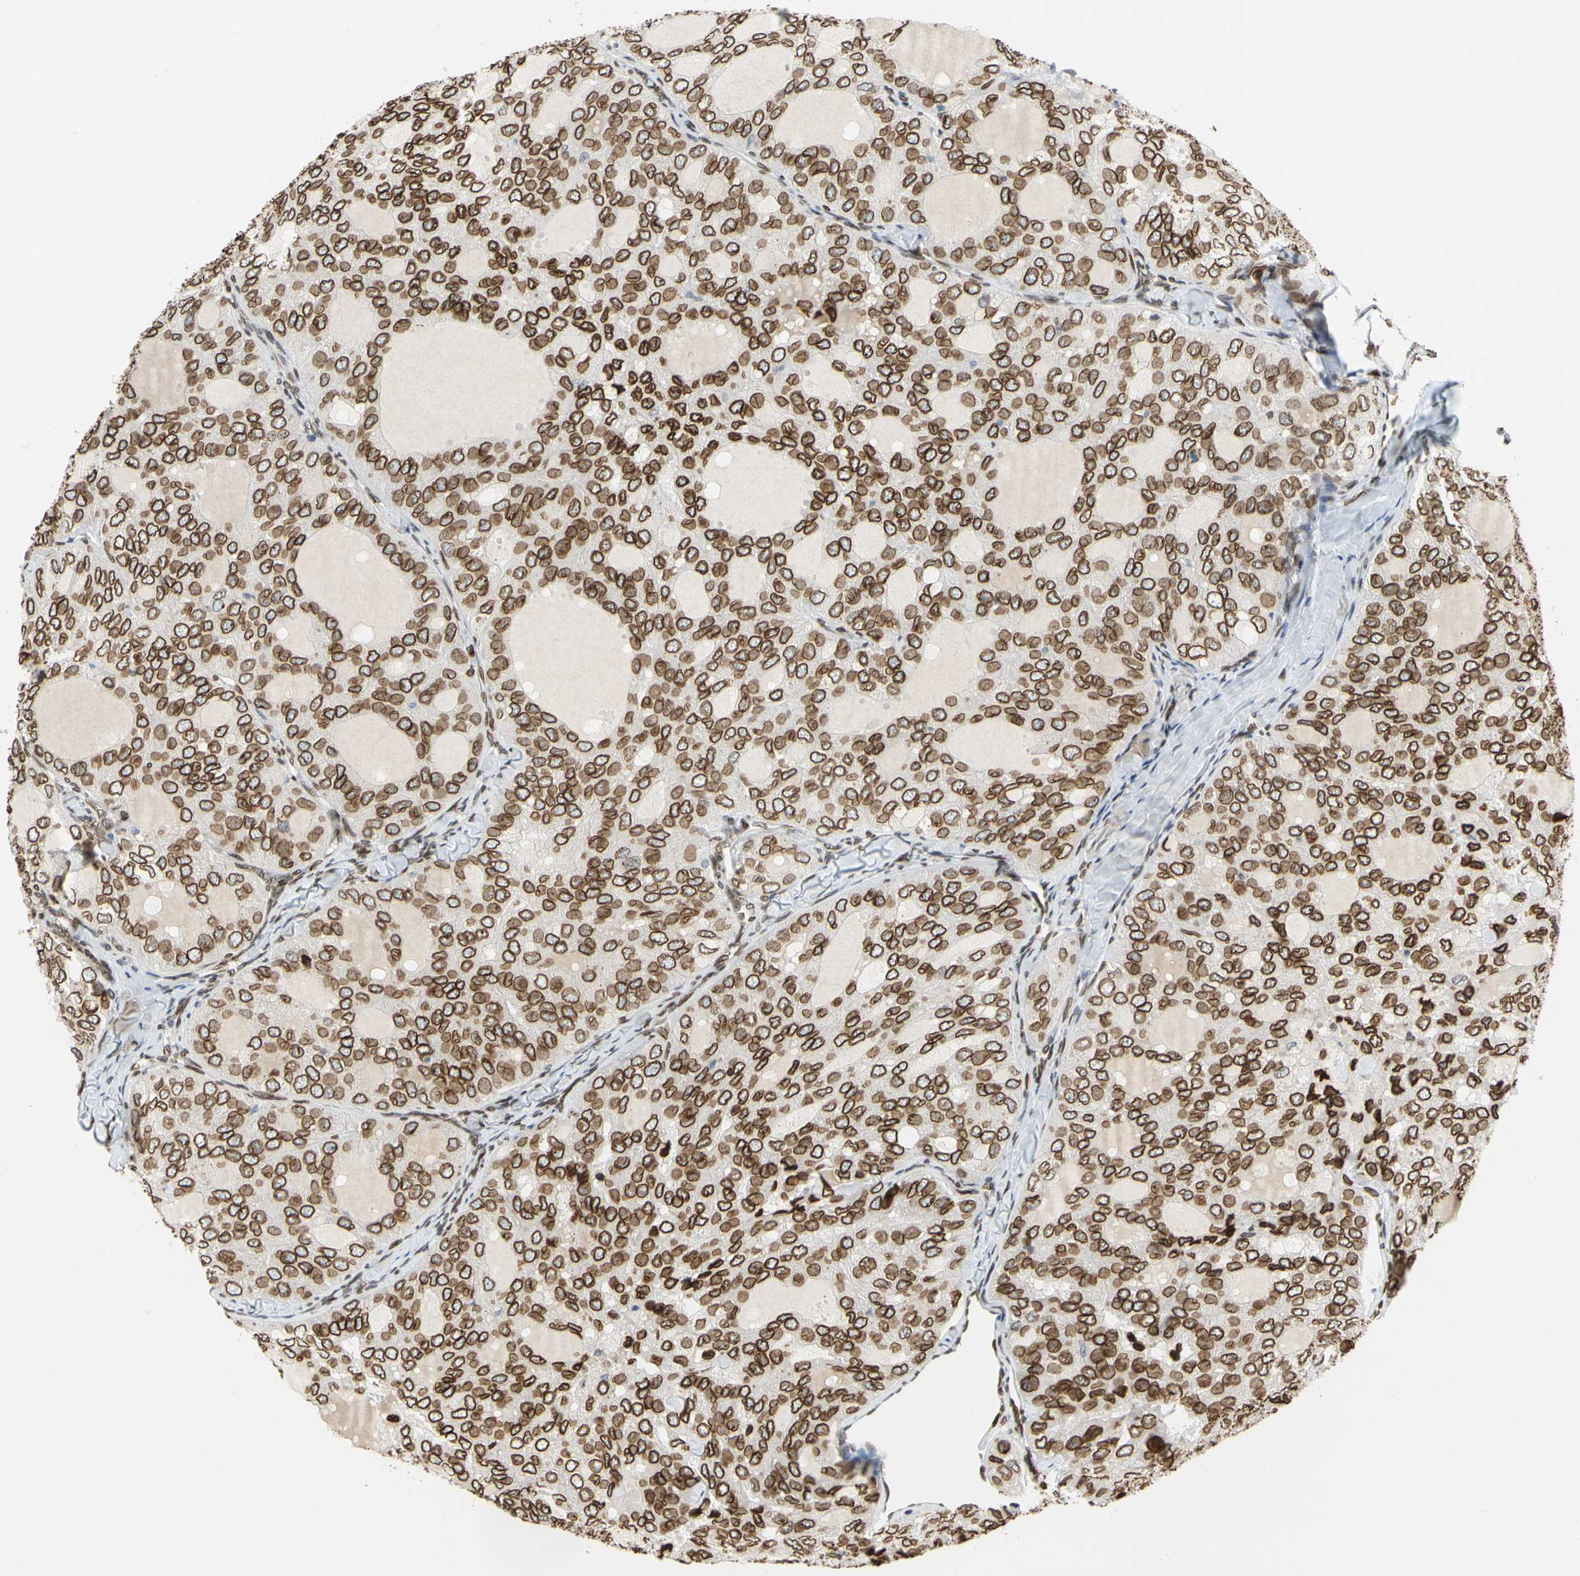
{"staining": {"intensity": "strong", "quantity": ">75%", "location": "cytoplasmic/membranous,nuclear"}, "tissue": "thyroid cancer", "cell_type": "Tumor cells", "image_type": "cancer", "snomed": [{"axis": "morphology", "description": "Follicular adenoma carcinoma, NOS"}, {"axis": "topography", "description": "Thyroid gland"}], "caption": "Strong cytoplasmic/membranous and nuclear expression for a protein is seen in about >75% of tumor cells of thyroid cancer (follicular adenoma carcinoma) using immunohistochemistry (IHC).", "gene": "SUN1", "patient": {"sex": "male", "age": 75}}